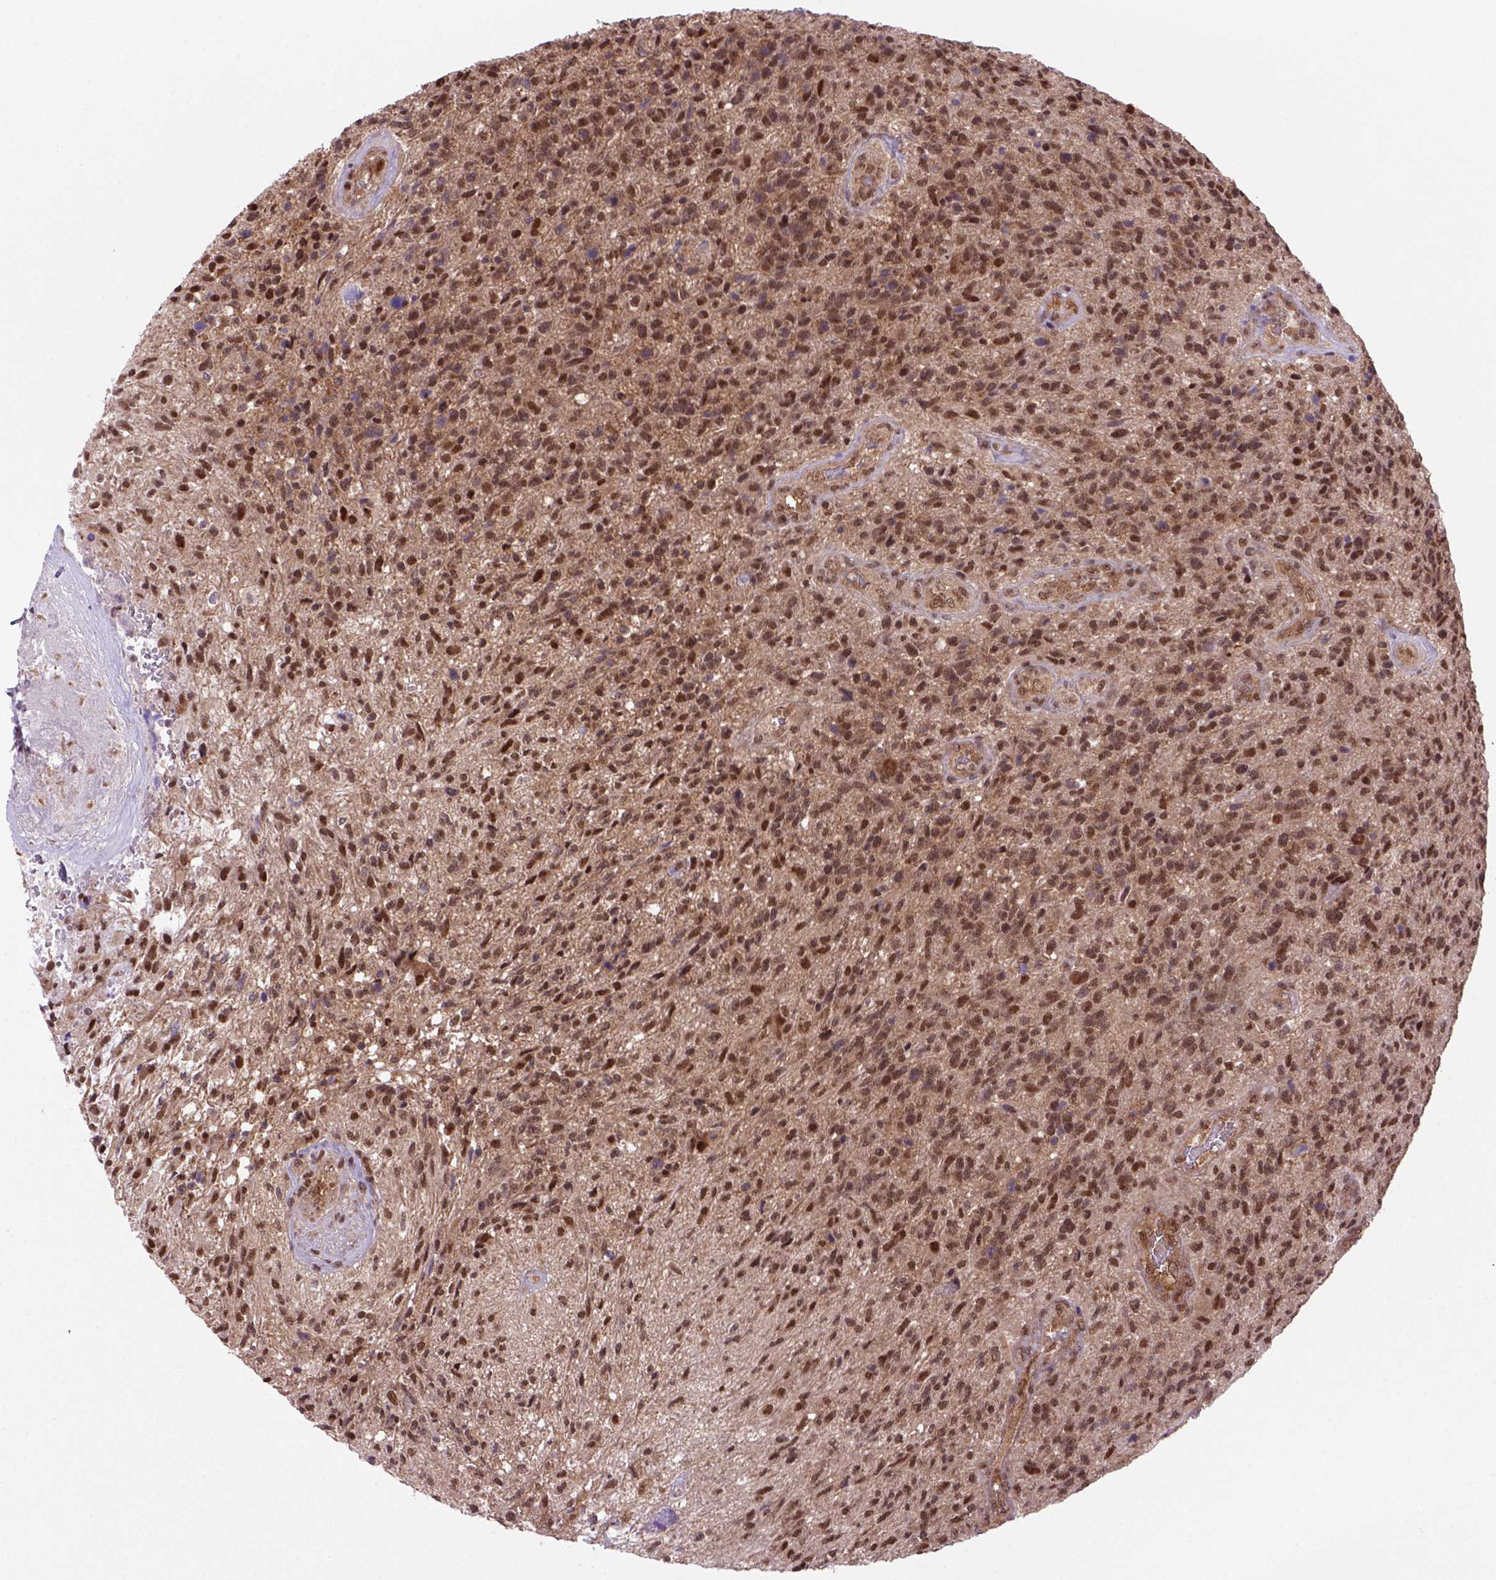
{"staining": {"intensity": "moderate", "quantity": ">75%", "location": "cytoplasmic/membranous,nuclear"}, "tissue": "glioma", "cell_type": "Tumor cells", "image_type": "cancer", "snomed": [{"axis": "morphology", "description": "Glioma, malignant, High grade"}, {"axis": "topography", "description": "Brain"}], "caption": "A brown stain labels moderate cytoplasmic/membranous and nuclear staining of a protein in glioma tumor cells.", "gene": "PSMC2", "patient": {"sex": "male", "age": 56}}